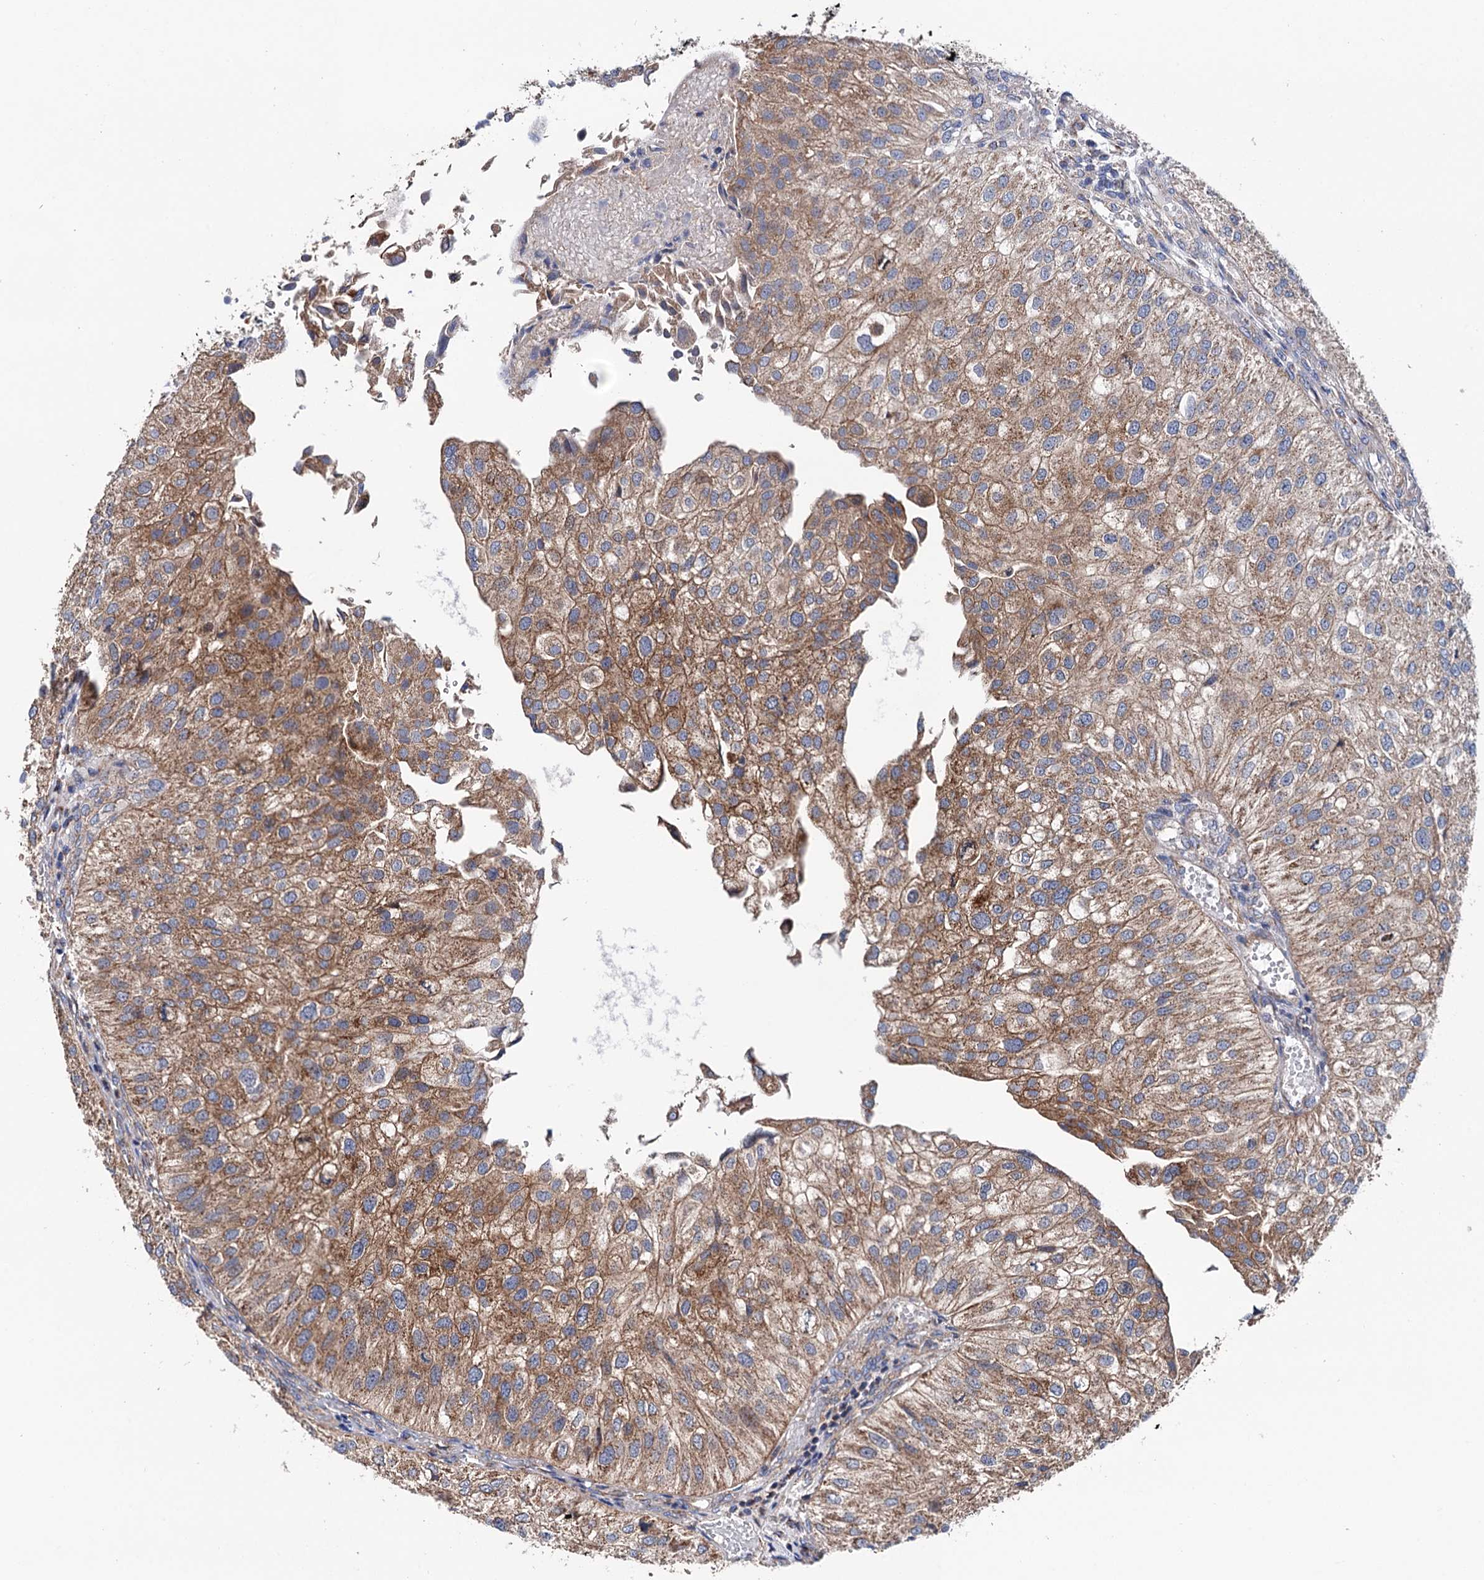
{"staining": {"intensity": "moderate", "quantity": ">75%", "location": "cytoplasmic/membranous"}, "tissue": "urothelial cancer", "cell_type": "Tumor cells", "image_type": "cancer", "snomed": [{"axis": "morphology", "description": "Urothelial carcinoma, Low grade"}, {"axis": "topography", "description": "Urinary bladder"}], "caption": "IHC staining of urothelial carcinoma (low-grade), which exhibits medium levels of moderate cytoplasmic/membranous expression in approximately >75% of tumor cells indicating moderate cytoplasmic/membranous protein staining. The staining was performed using DAB (3,3'-diaminobenzidine) (brown) for protein detection and nuclei were counterstained in hematoxylin (blue).", "gene": "SUCLA2", "patient": {"sex": "female", "age": 89}}